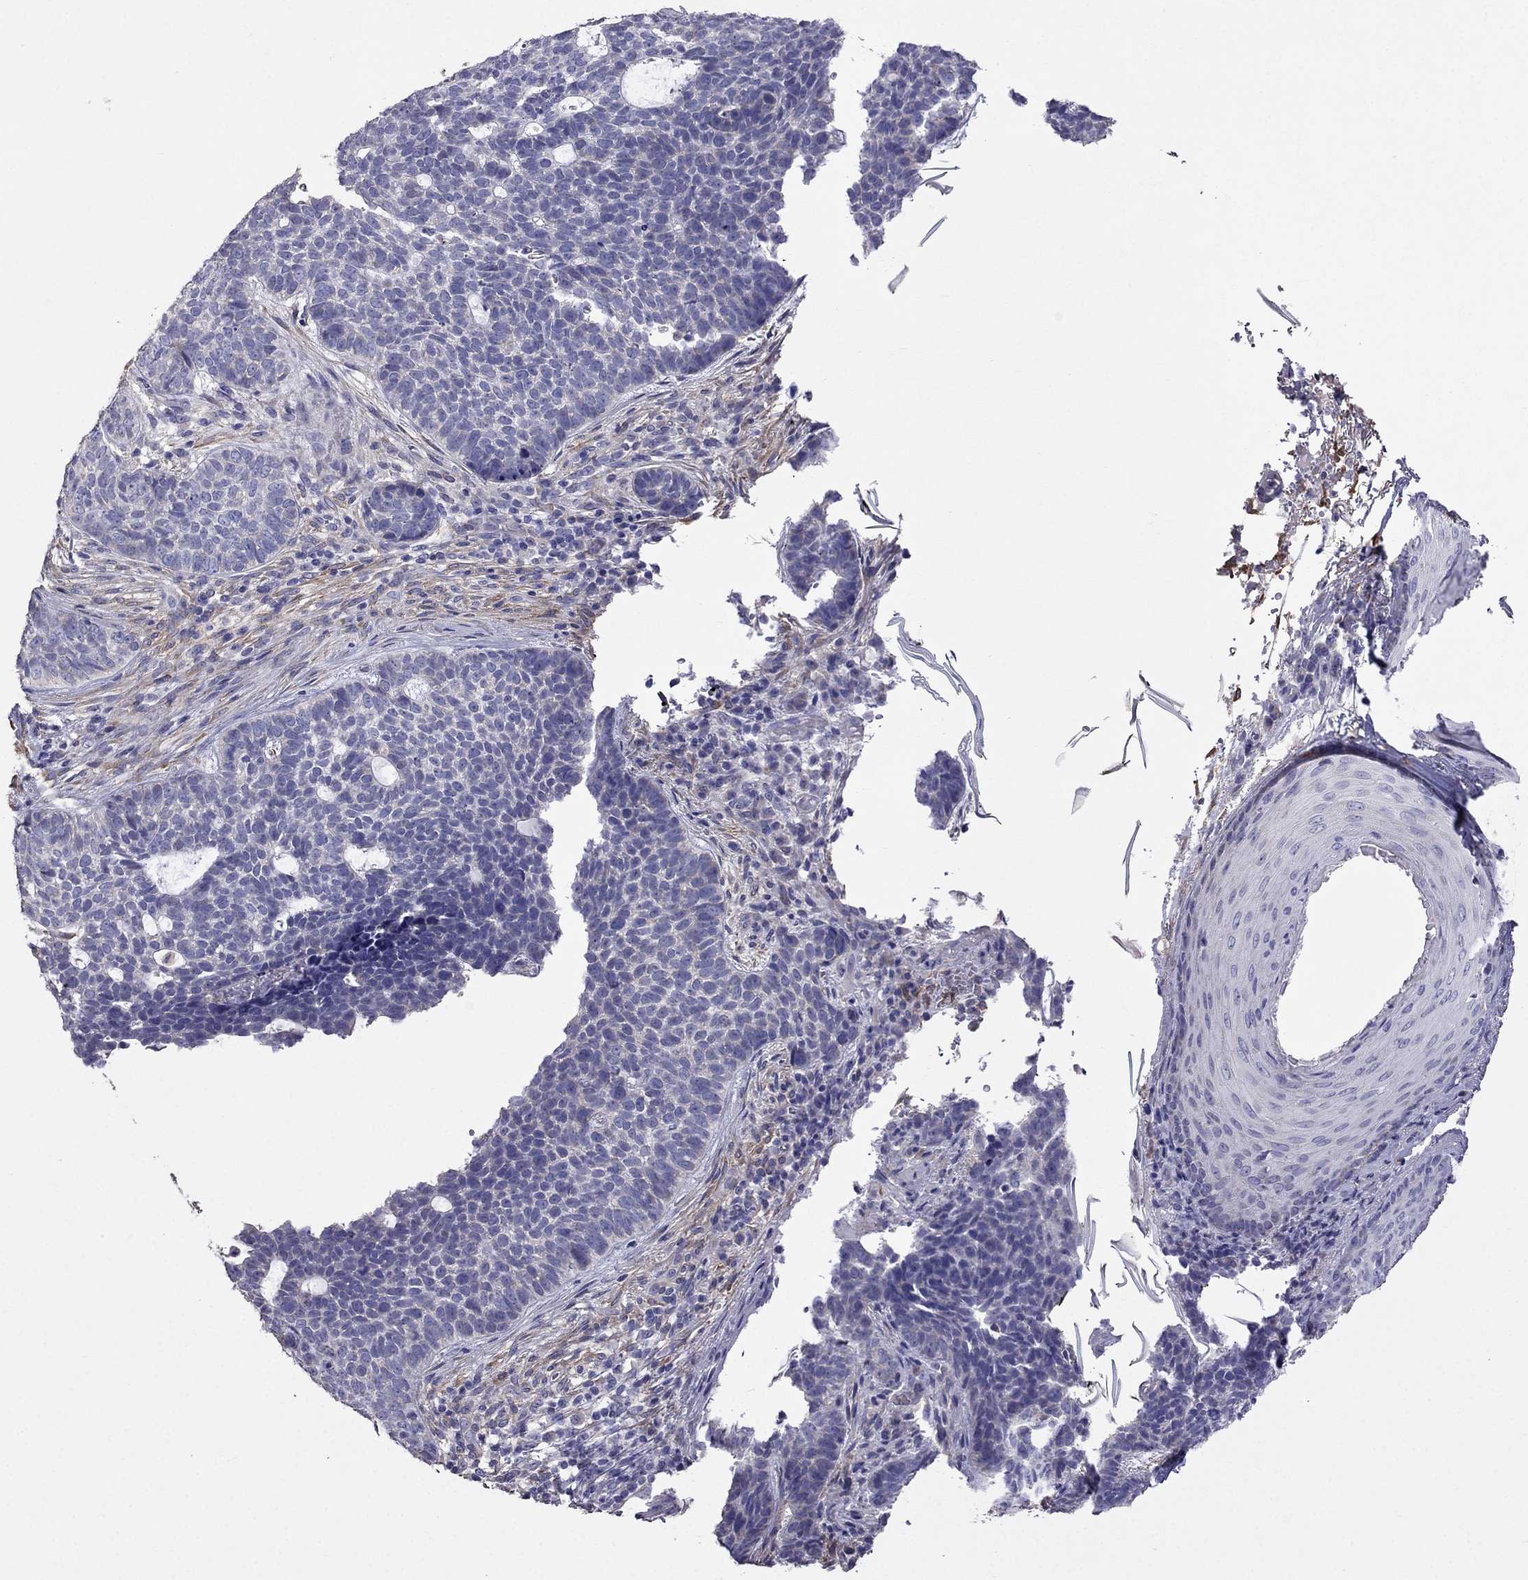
{"staining": {"intensity": "negative", "quantity": "none", "location": "none"}, "tissue": "skin cancer", "cell_type": "Tumor cells", "image_type": "cancer", "snomed": [{"axis": "morphology", "description": "Basal cell carcinoma"}, {"axis": "topography", "description": "Skin"}], "caption": "A high-resolution histopathology image shows immunohistochemistry (IHC) staining of skin cancer, which reveals no significant expression in tumor cells. (Brightfield microscopy of DAB IHC at high magnification).", "gene": "AK5", "patient": {"sex": "female", "age": 69}}